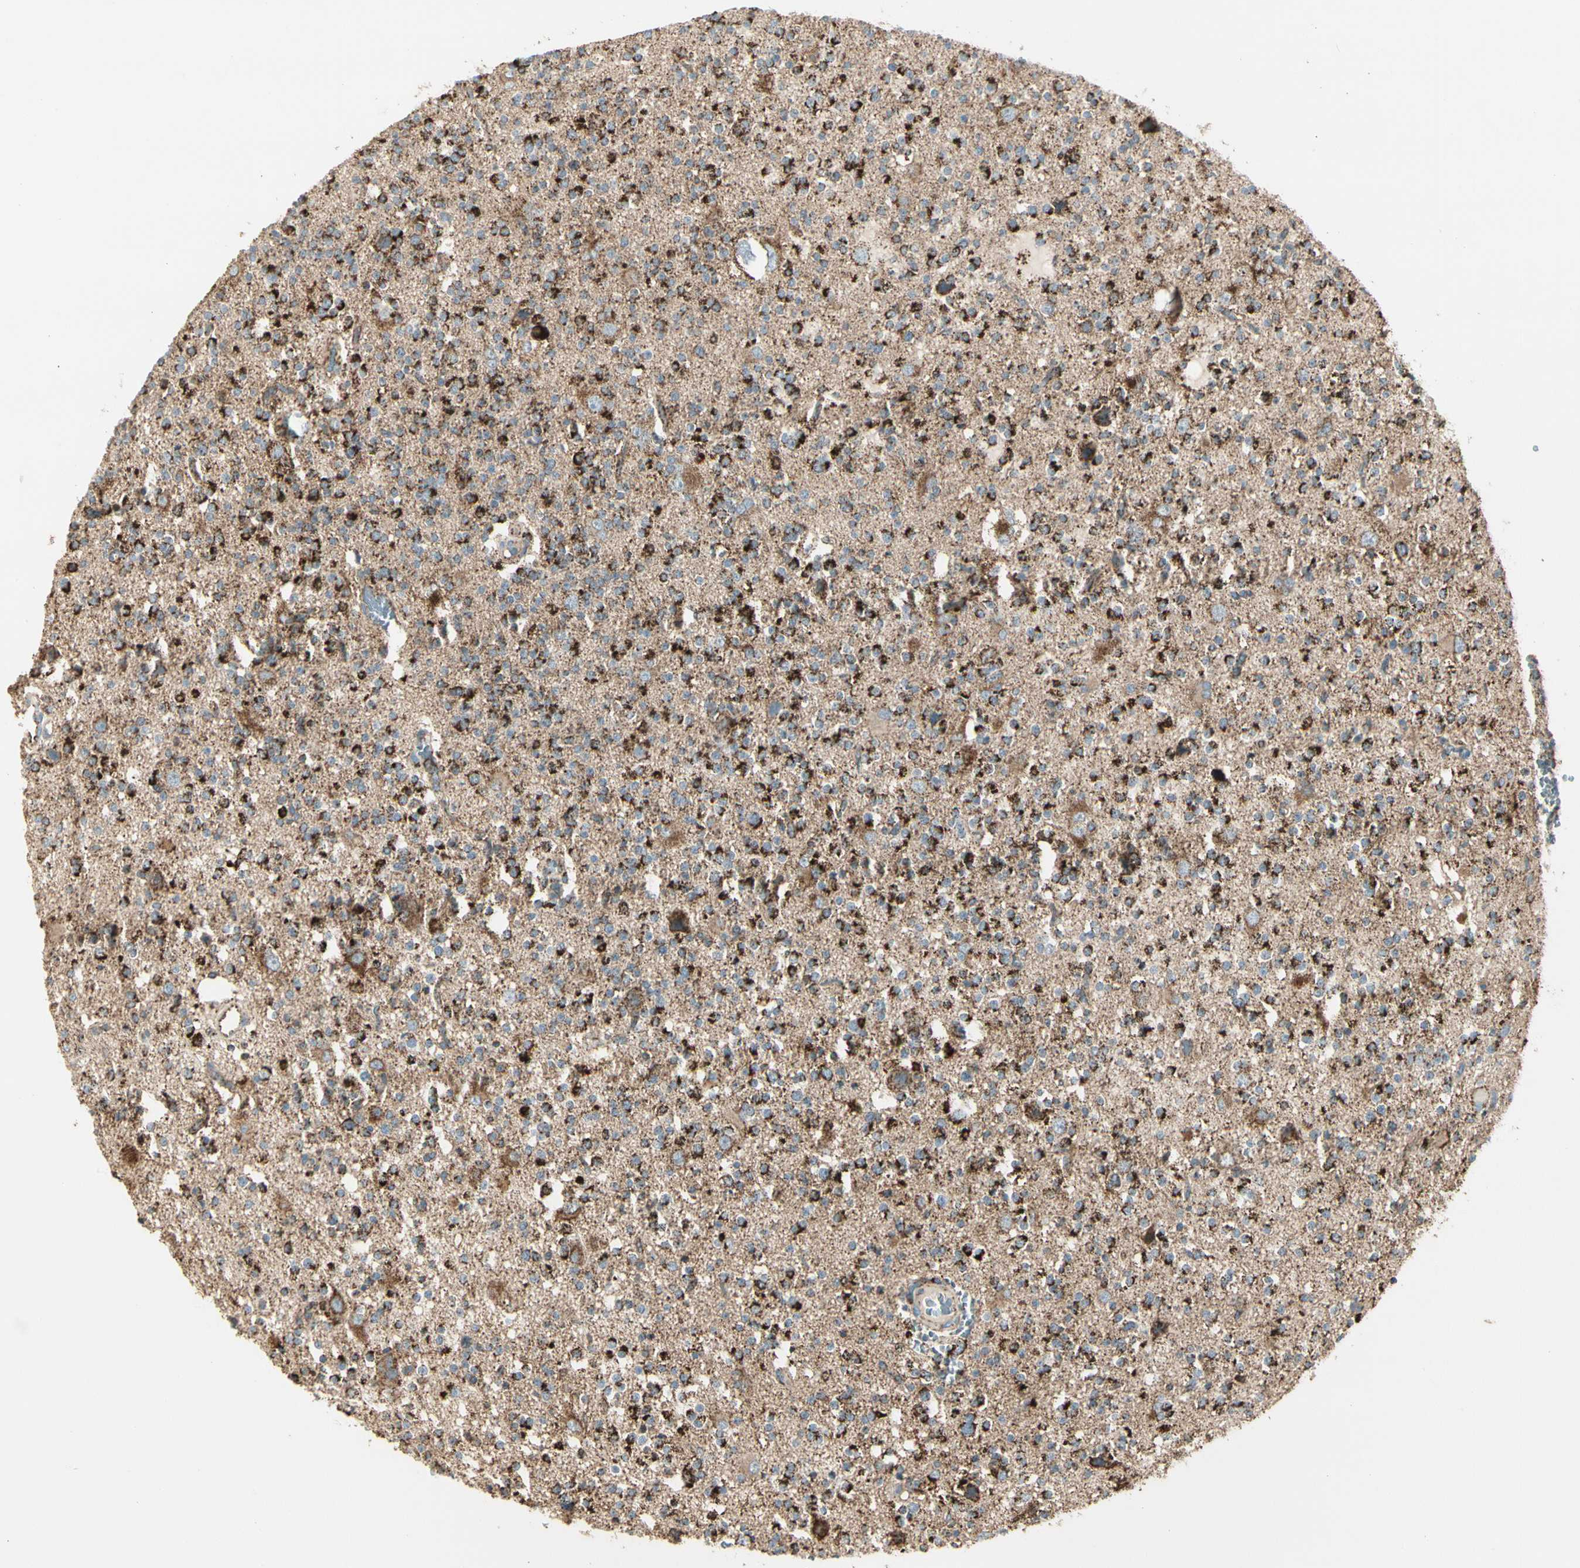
{"staining": {"intensity": "strong", "quantity": "25%-75%", "location": "cytoplasmic/membranous"}, "tissue": "glioma", "cell_type": "Tumor cells", "image_type": "cancer", "snomed": [{"axis": "morphology", "description": "Glioma, malignant, High grade"}, {"axis": "topography", "description": "Brain"}], "caption": "The histopathology image reveals a brown stain indicating the presence of a protein in the cytoplasmic/membranous of tumor cells in high-grade glioma (malignant).", "gene": "ME2", "patient": {"sex": "male", "age": 47}}